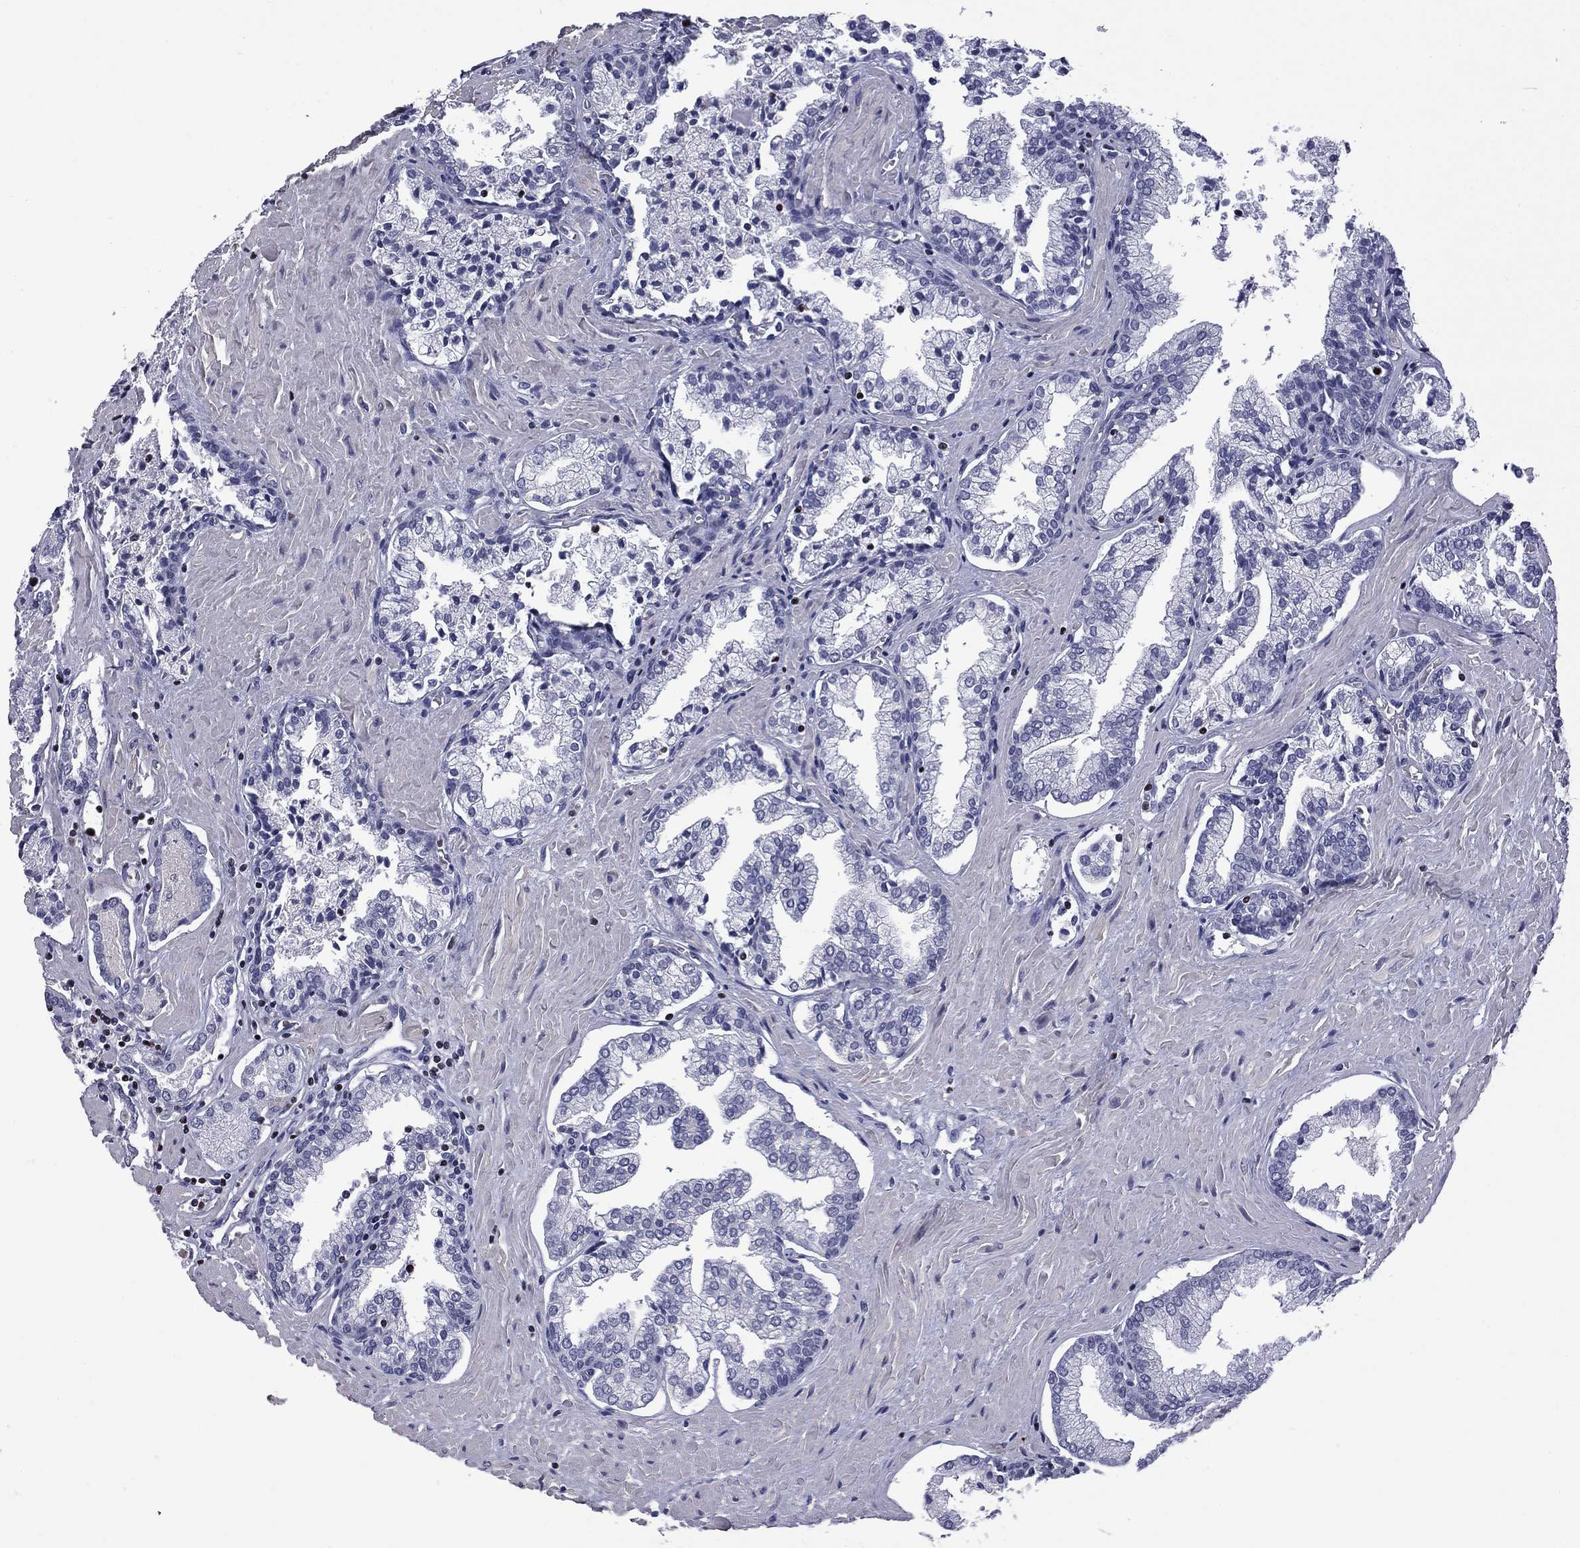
{"staining": {"intensity": "negative", "quantity": "none", "location": "none"}, "tissue": "prostate cancer", "cell_type": "Tumor cells", "image_type": "cancer", "snomed": [{"axis": "morphology", "description": "Adenocarcinoma, NOS"}, {"axis": "topography", "description": "Prostate and seminal vesicle, NOS"}, {"axis": "topography", "description": "Prostate"}], "caption": "There is no significant expression in tumor cells of prostate cancer (adenocarcinoma). (IHC, brightfield microscopy, high magnification).", "gene": "IKZF3", "patient": {"sex": "male", "age": 44}}